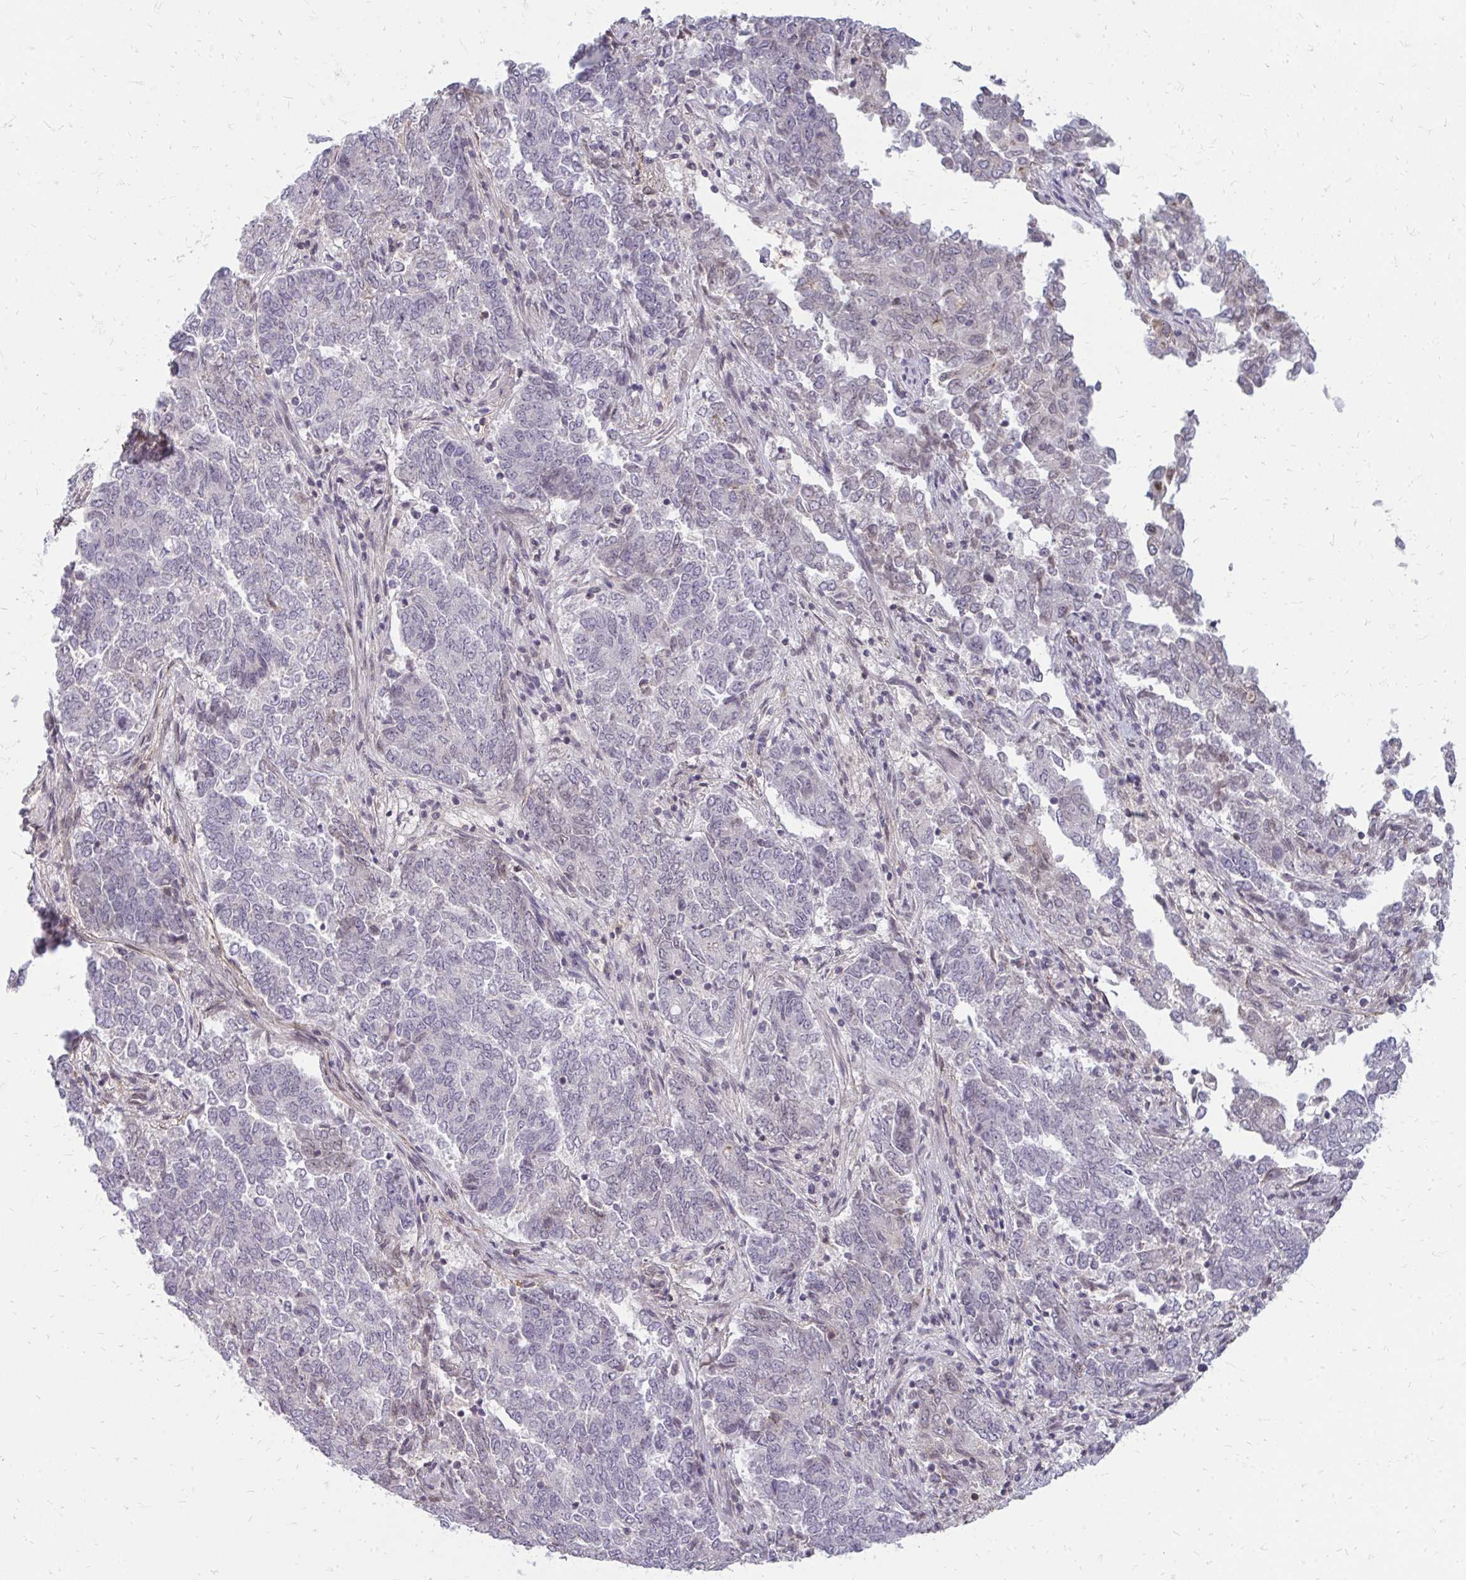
{"staining": {"intensity": "negative", "quantity": "none", "location": "none"}, "tissue": "endometrial cancer", "cell_type": "Tumor cells", "image_type": "cancer", "snomed": [{"axis": "morphology", "description": "Adenocarcinoma, NOS"}, {"axis": "topography", "description": "Endometrium"}], "caption": "IHC of endometrial cancer shows no staining in tumor cells.", "gene": "GPC5", "patient": {"sex": "female", "age": 80}}